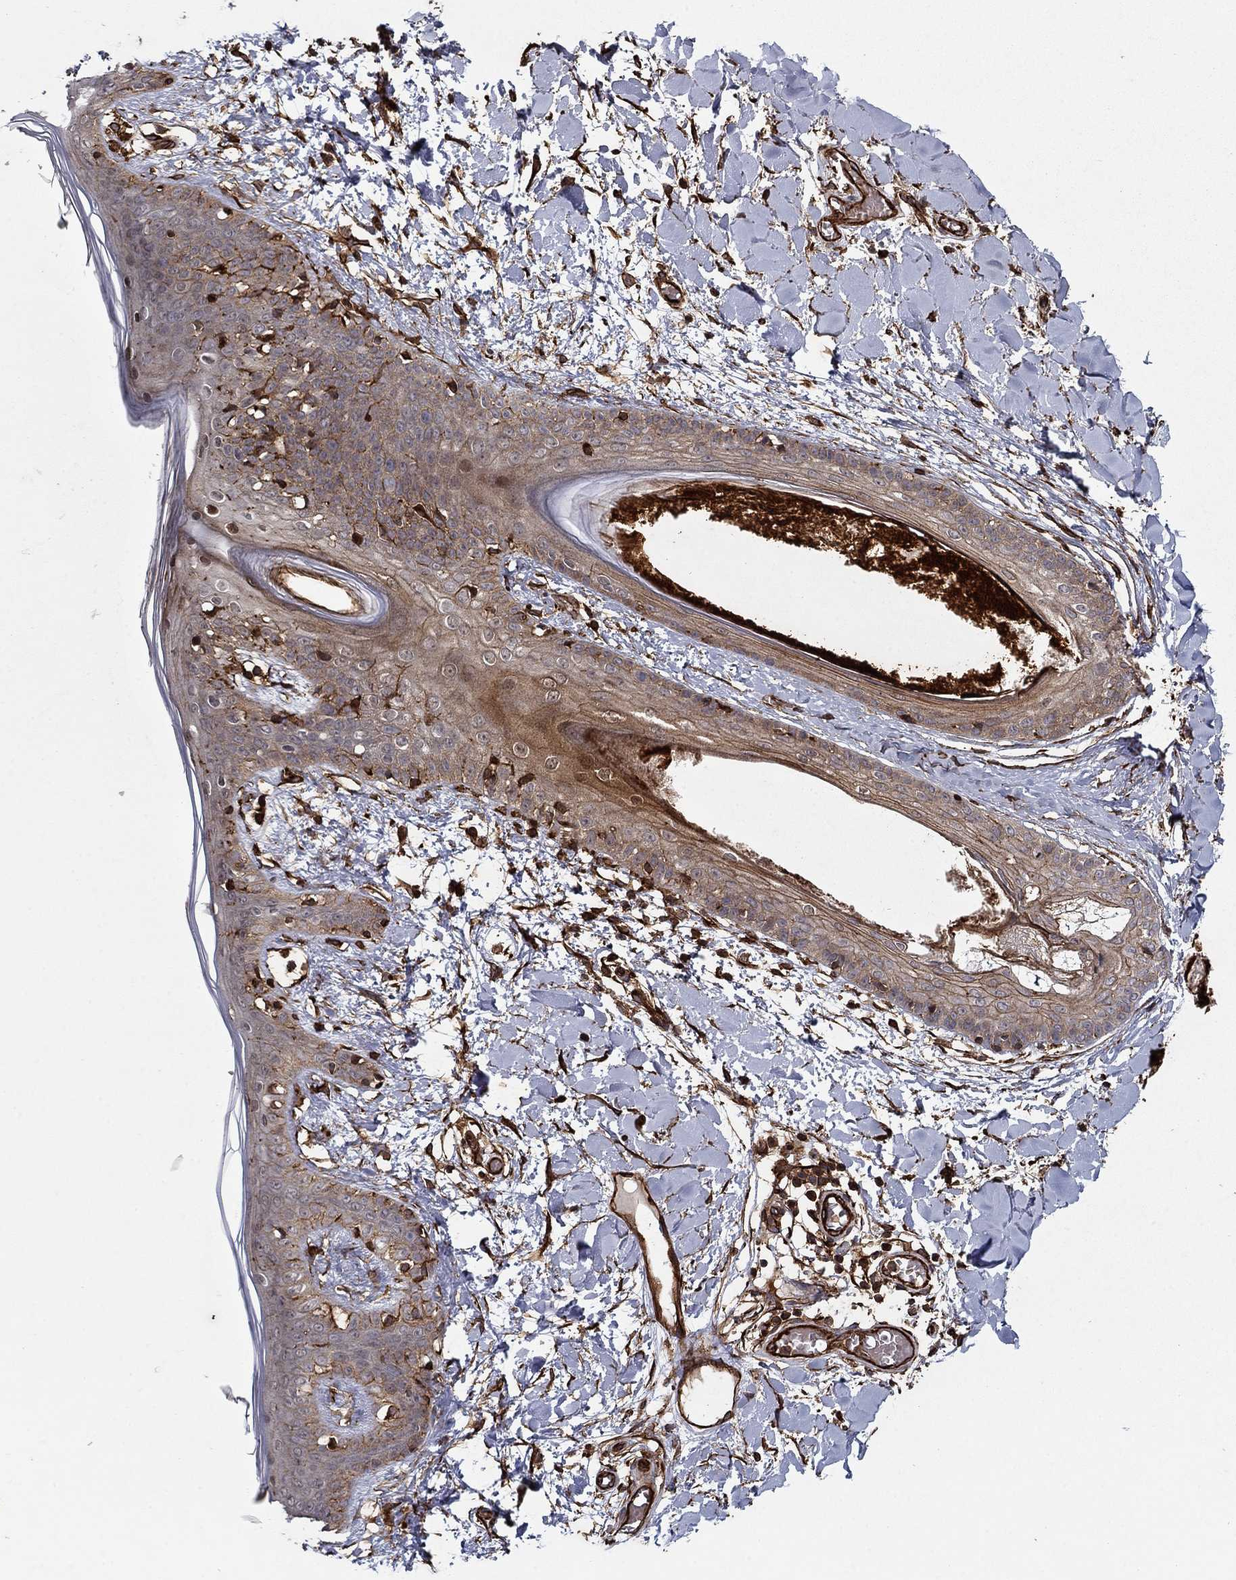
{"staining": {"intensity": "strong", "quantity": "25%-75%", "location": "cytoplasmic/membranous"}, "tissue": "skin", "cell_type": "Fibroblasts", "image_type": "normal", "snomed": [{"axis": "morphology", "description": "Normal tissue, NOS"}, {"axis": "topography", "description": "Skin"}], "caption": "DAB immunohistochemical staining of benign skin shows strong cytoplasmic/membranous protein expression in about 25%-75% of fibroblasts. The protein of interest is stained brown, and the nuclei are stained in blue (DAB (3,3'-diaminobenzidine) IHC with brightfield microscopy, high magnification).", "gene": "ADM", "patient": {"sex": "female", "age": 34}}